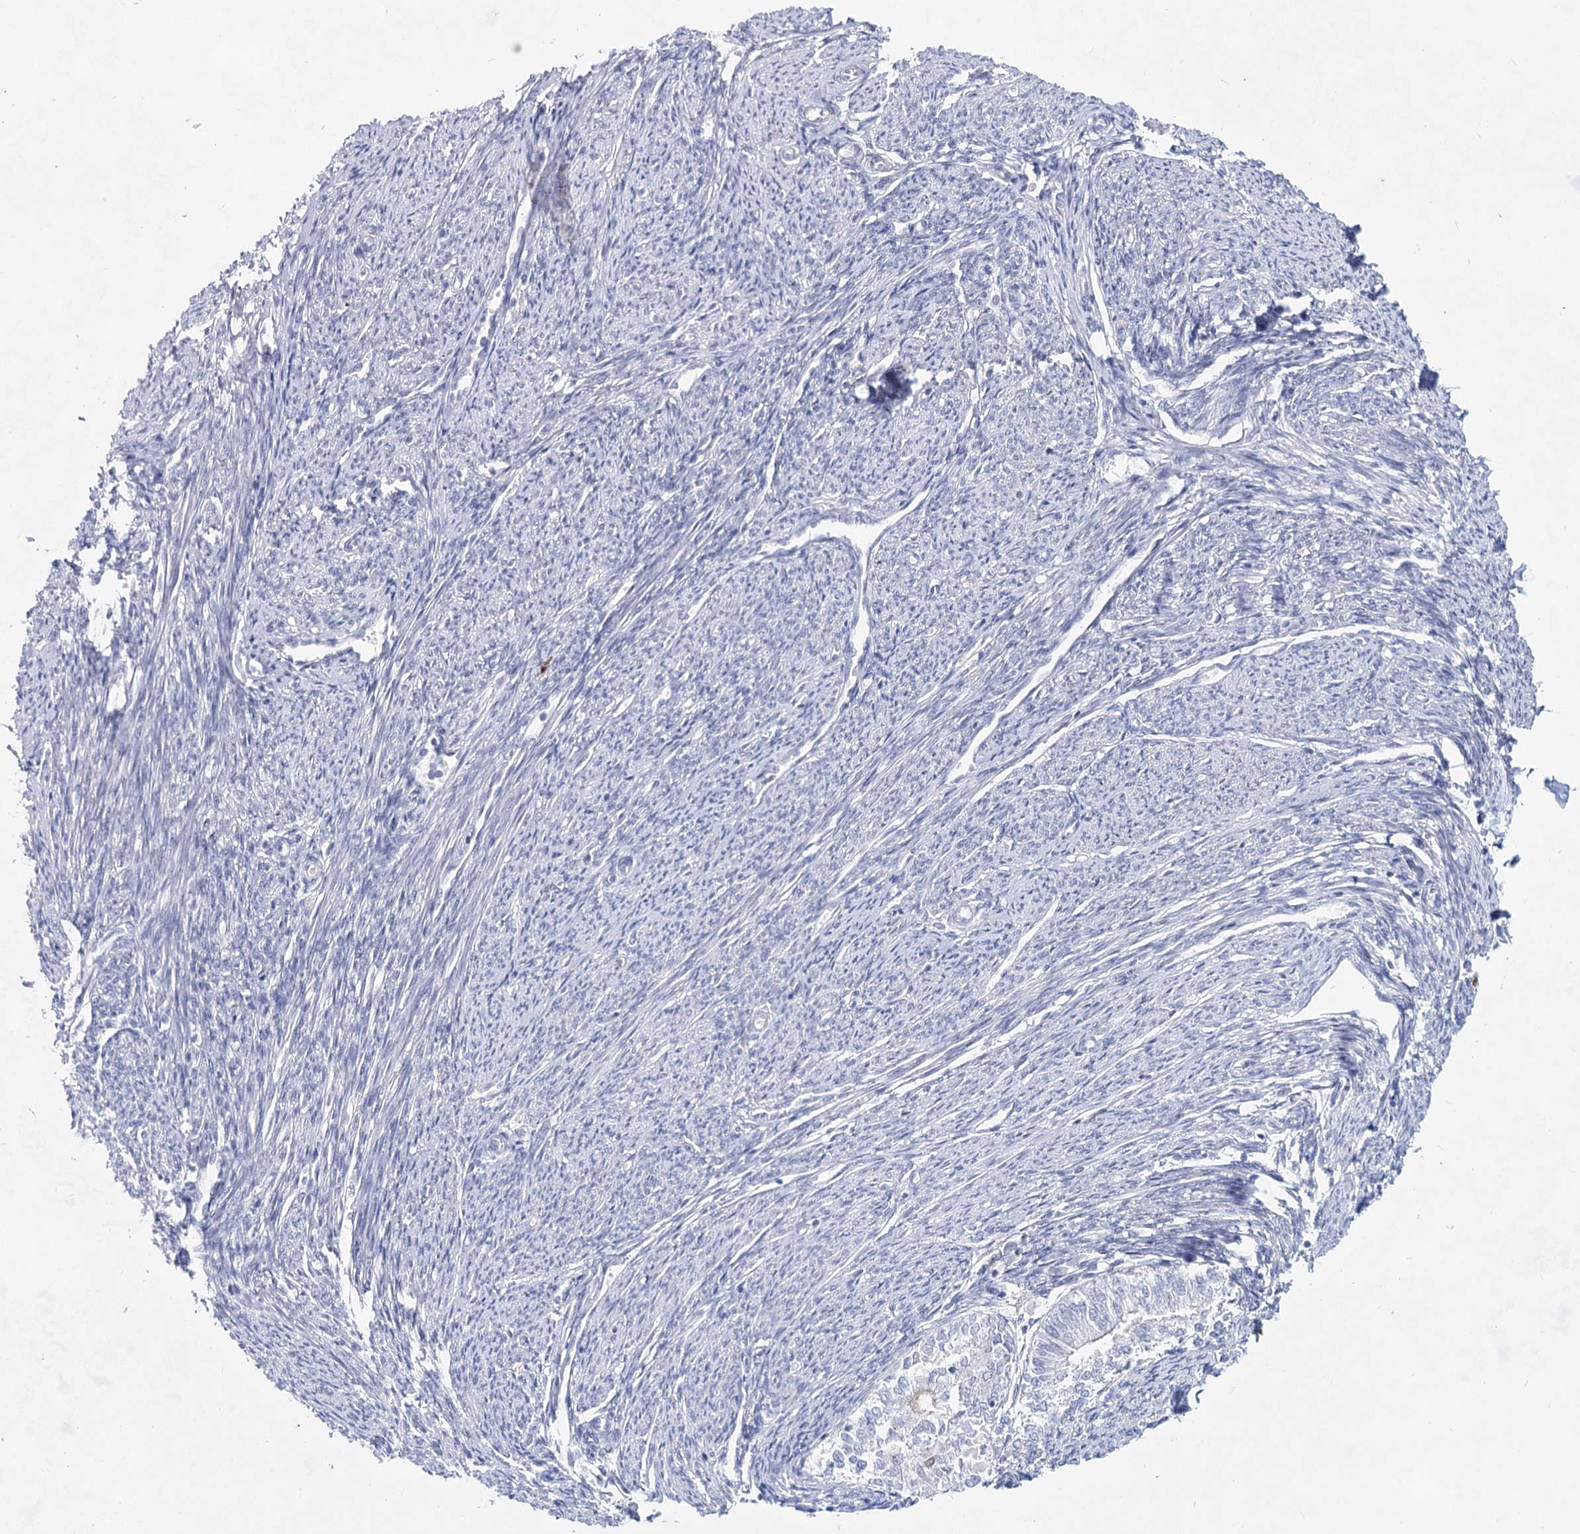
{"staining": {"intensity": "negative", "quantity": "none", "location": "none"}, "tissue": "smooth muscle", "cell_type": "Smooth muscle cells", "image_type": "normal", "snomed": [{"axis": "morphology", "description": "Normal tissue, NOS"}, {"axis": "topography", "description": "Smooth muscle"}, {"axis": "topography", "description": "Uterus"}], "caption": "Image shows no protein staining in smooth muscle cells of benign smooth muscle. (DAB (3,3'-diaminobenzidine) immunohistochemistry (IHC) visualized using brightfield microscopy, high magnification).", "gene": "CCDC73", "patient": {"sex": "female", "age": 59}}